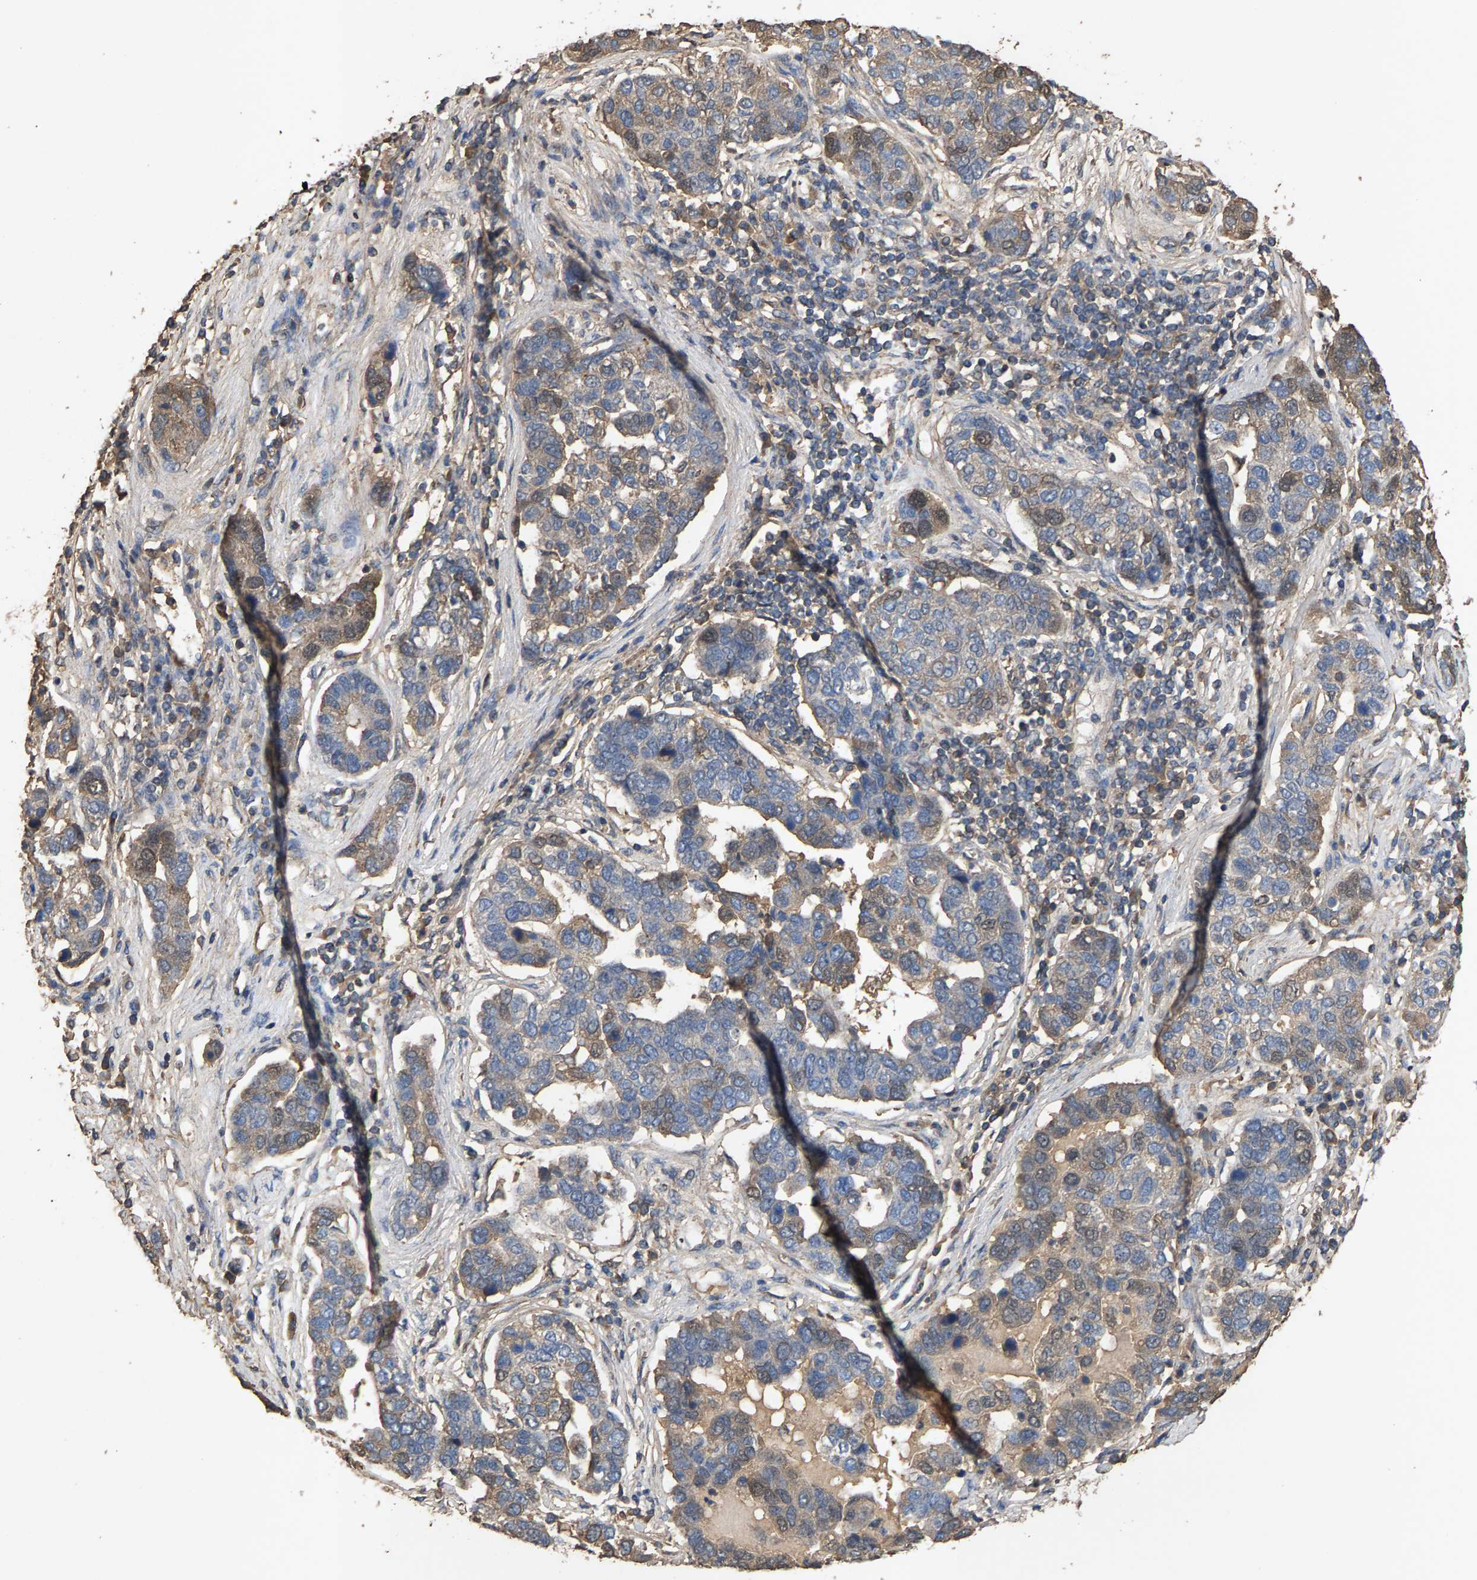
{"staining": {"intensity": "weak", "quantity": "25%-75%", "location": "cytoplasmic/membranous"}, "tissue": "pancreatic cancer", "cell_type": "Tumor cells", "image_type": "cancer", "snomed": [{"axis": "morphology", "description": "Adenocarcinoma, NOS"}, {"axis": "topography", "description": "Pancreas"}], "caption": "Immunohistochemistry (IHC) photomicrograph of human pancreatic cancer stained for a protein (brown), which exhibits low levels of weak cytoplasmic/membranous positivity in about 25%-75% of tumor cells.", "gene": "HTRA3", "patient": {"sex": "female", "age": 61}}